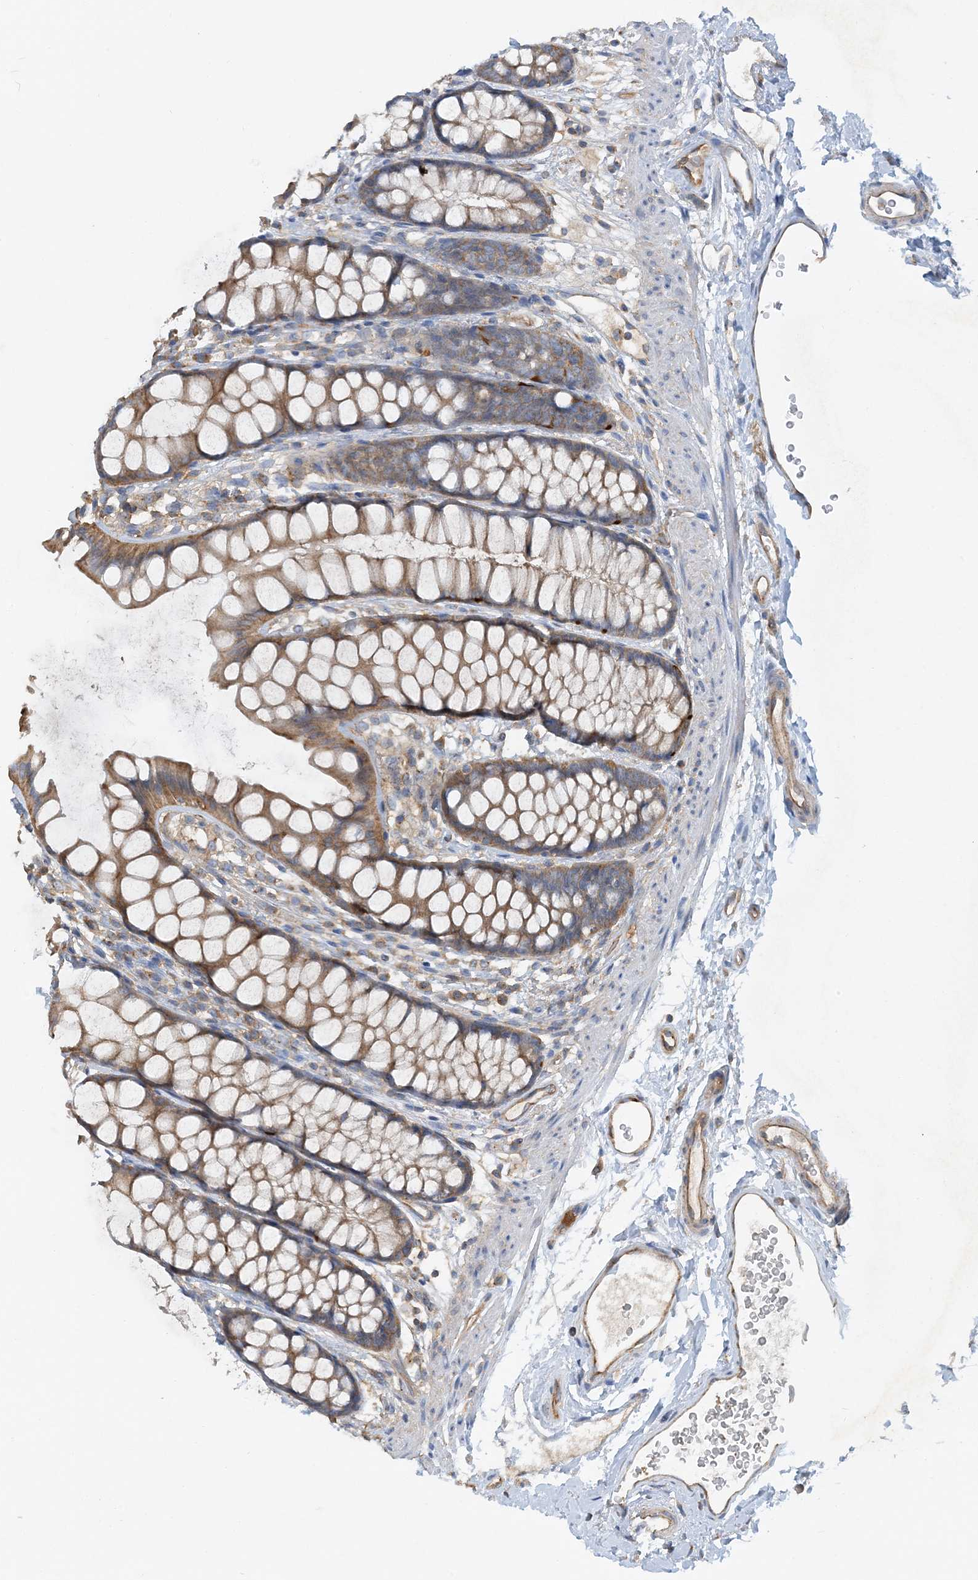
{"staining": {"intensity": "moderate", "quantity": ">75%", "location": "cytoplasmic/membranous"}, "tissue": "rectum", "cell_type": "Glandular cells", "image_type": "normal", "snomed": [{"axis": "morphology", "description": "Normal tissue, NOS"}, {"axis": "topography", "description": "Rectum"}], "caption": "Immunohistochemistry (IHC) (DAB) staining of normal rectum demonstrates moderate cytoplasmic/membranous protein expression in about >75% of glandular cells. The protein of interest is shown in brown color, while the nuclei are stained blue.", "gene": "SIDT1", "patient": {"sex": "female", "age": 65}}